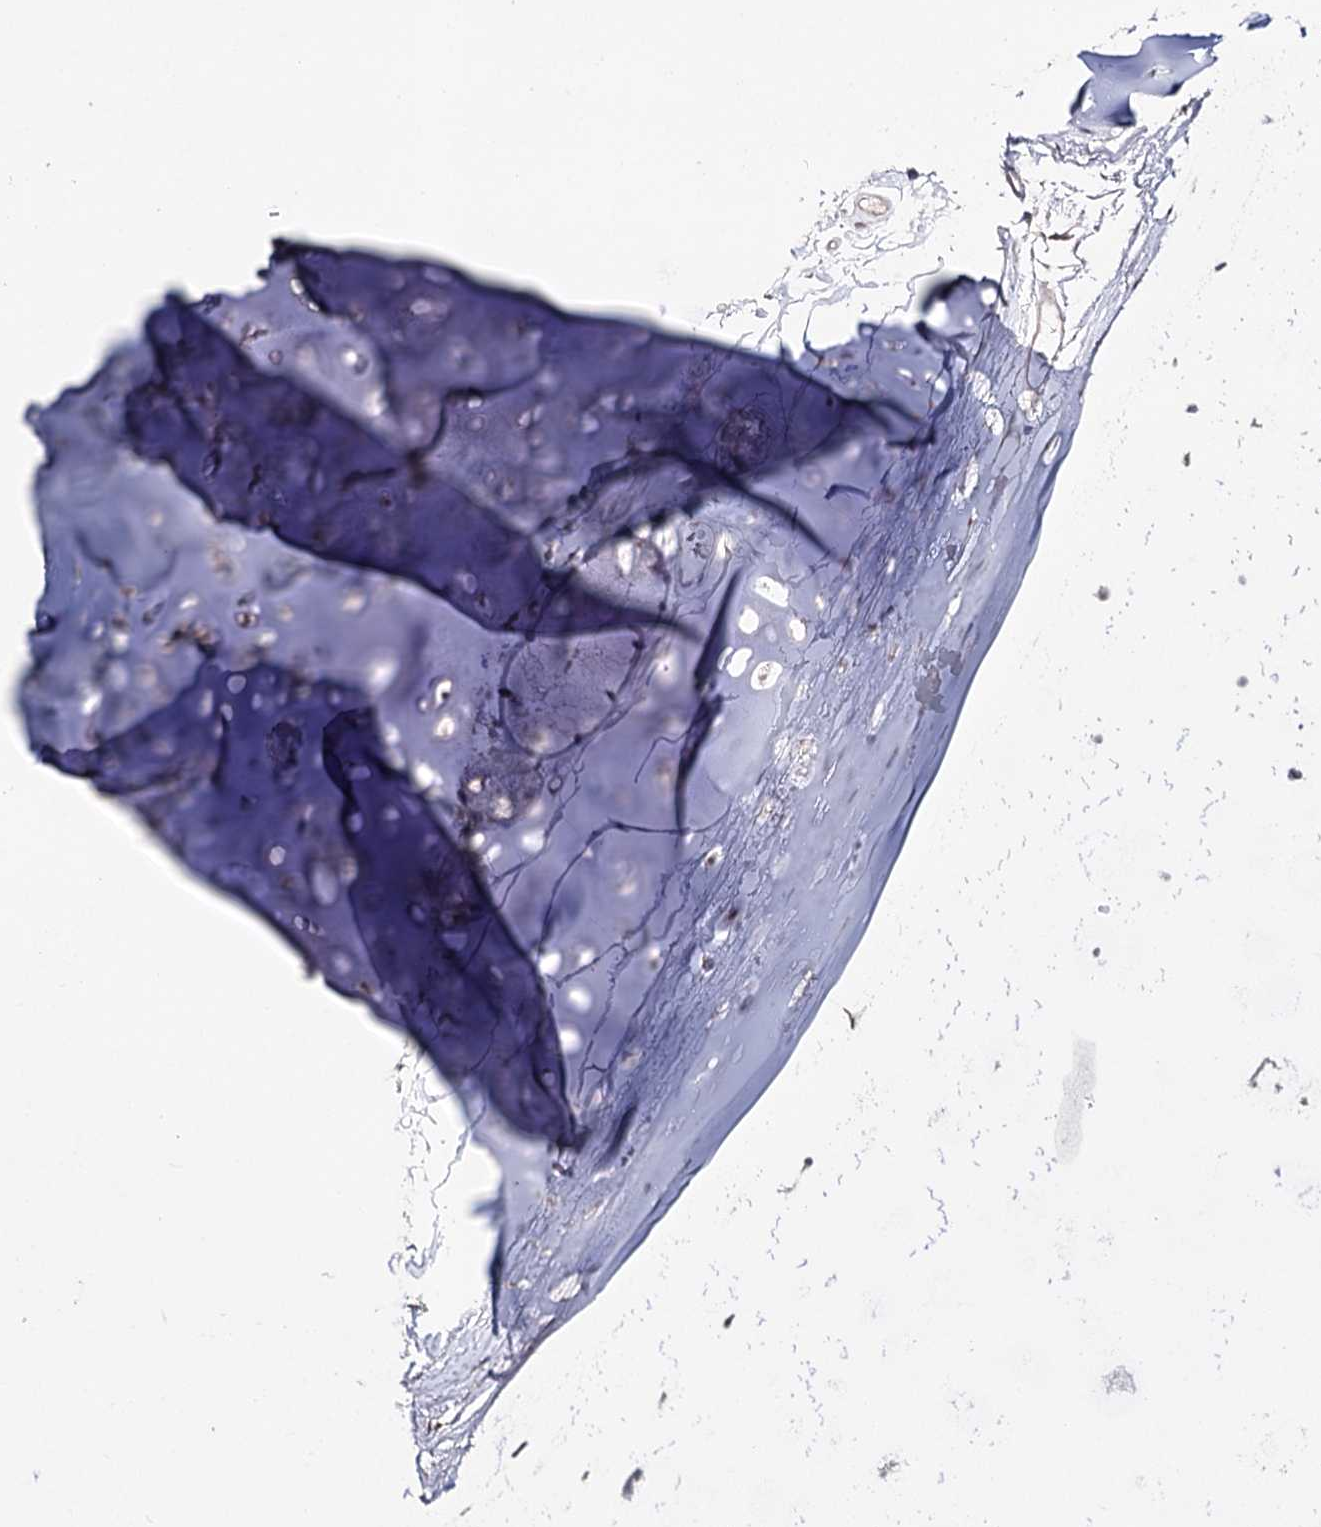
{"staining": {"intensity": "negative", "quantity": "none", "location": "none"}, "tissue": "adipose tissue", "cell_type": "Adipocytes", "image_type": "normal", "snomed": [{"axis": "morphology", "description": "Normal tissue, NOS"}, {"axis": "topography", "description": "Lymph node"}, {"axis": "topography", "description": "Bronchus"}], "caption": "Immunohistochemistry (IHC) image of unremarkable human adipose tissue stained for a protein (brown), which shows no positivity in adipocytes.", "gene": "HSD11B2", "patient": {"sex": "male", "age": 63}}